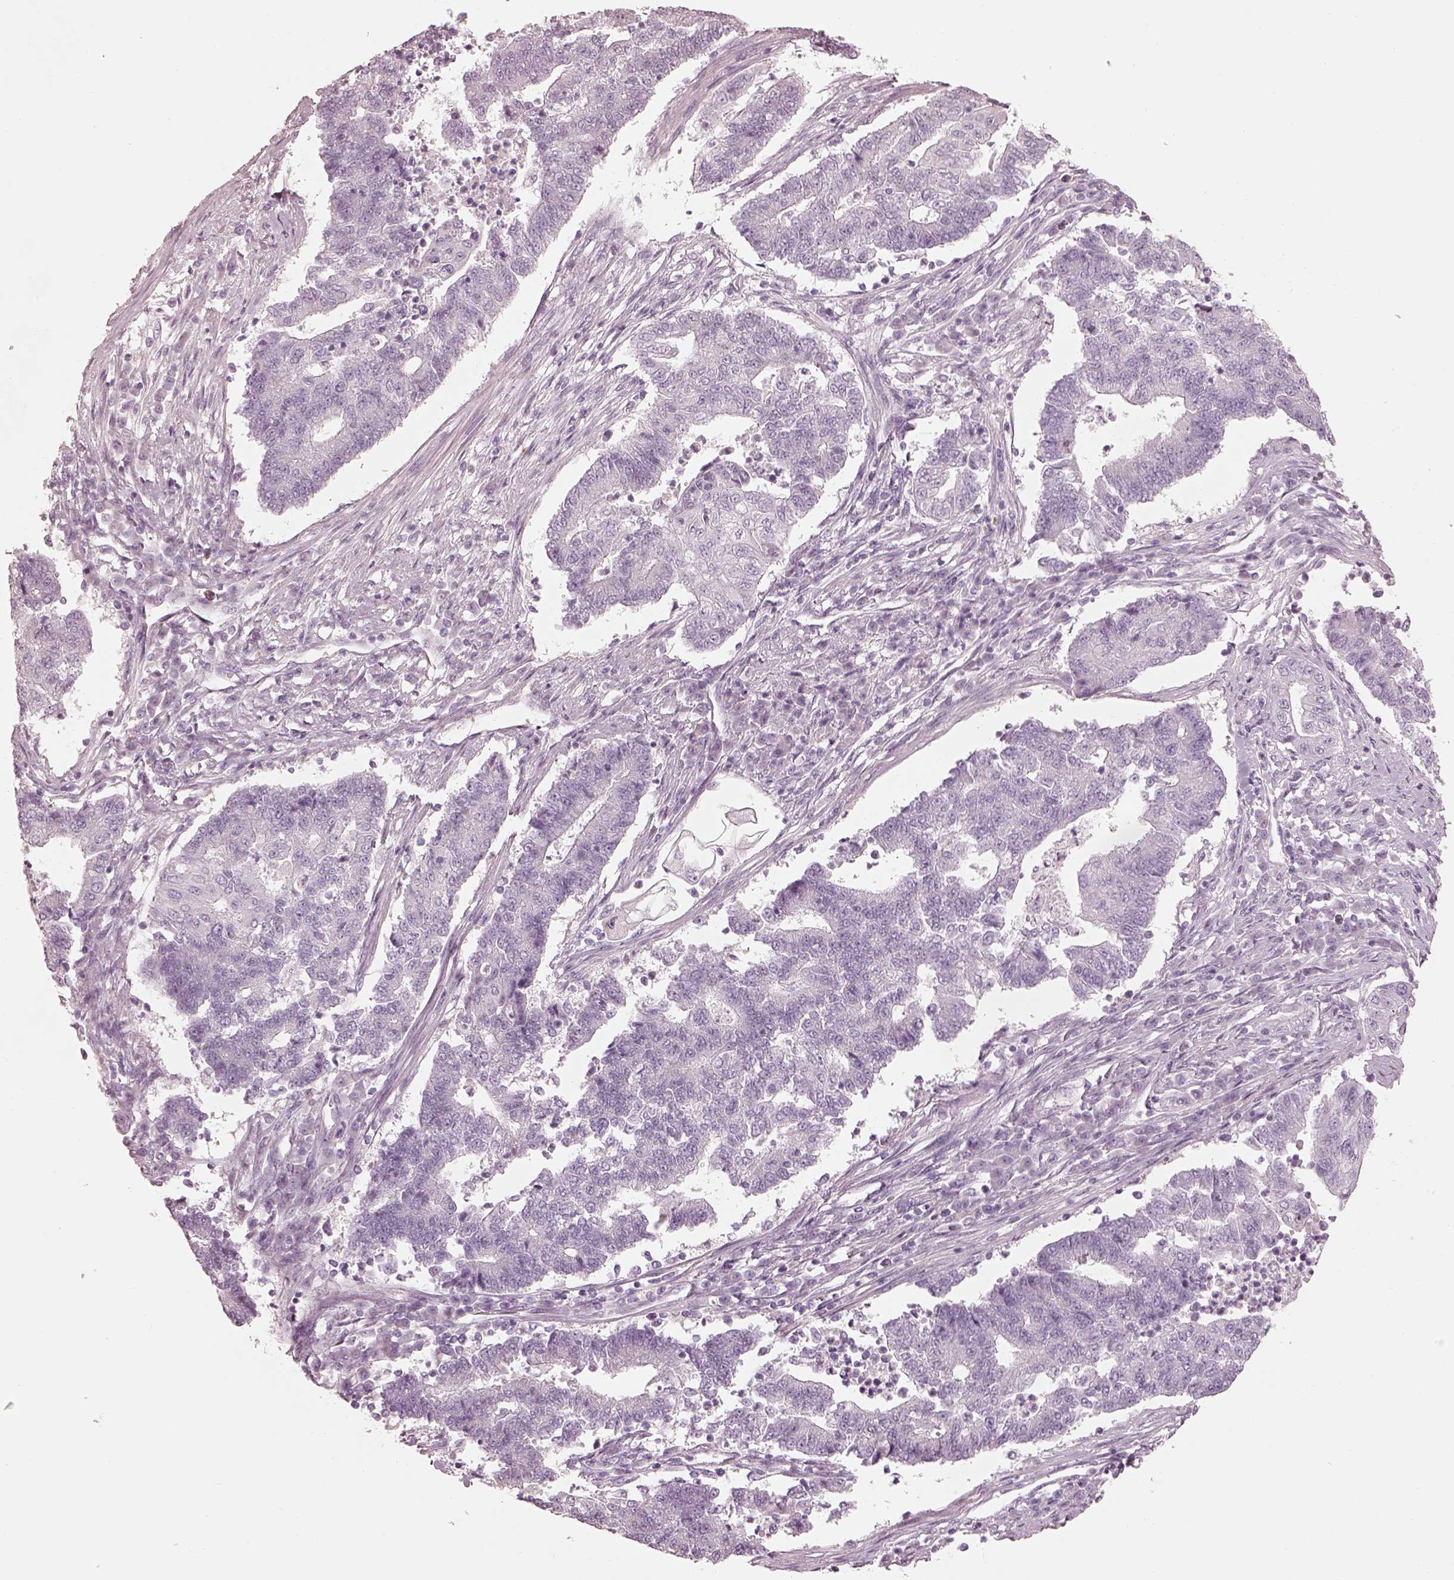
{"staining": {"intensity": "negative", "quantity": "none", "location": "none"}, "tissue": "endometrial cancer", "cell_type": "Tumor cells", "image_type": "cancer", "snomed": [{"axis": "morphology", "description": "Adenocarcinoma, NOS"}, {"axis": "topography", "description": "Uterus"}, {"axis": "topography", "description": "Endometrium"}], "caption": "Endometrial cancer (adenocarcinoma) stained for a protein using immunohistochemistry (IHC) displays no expression tumor cells.", "gene": "RSPH9", "patient": {"sex": "female", "age": 54}}